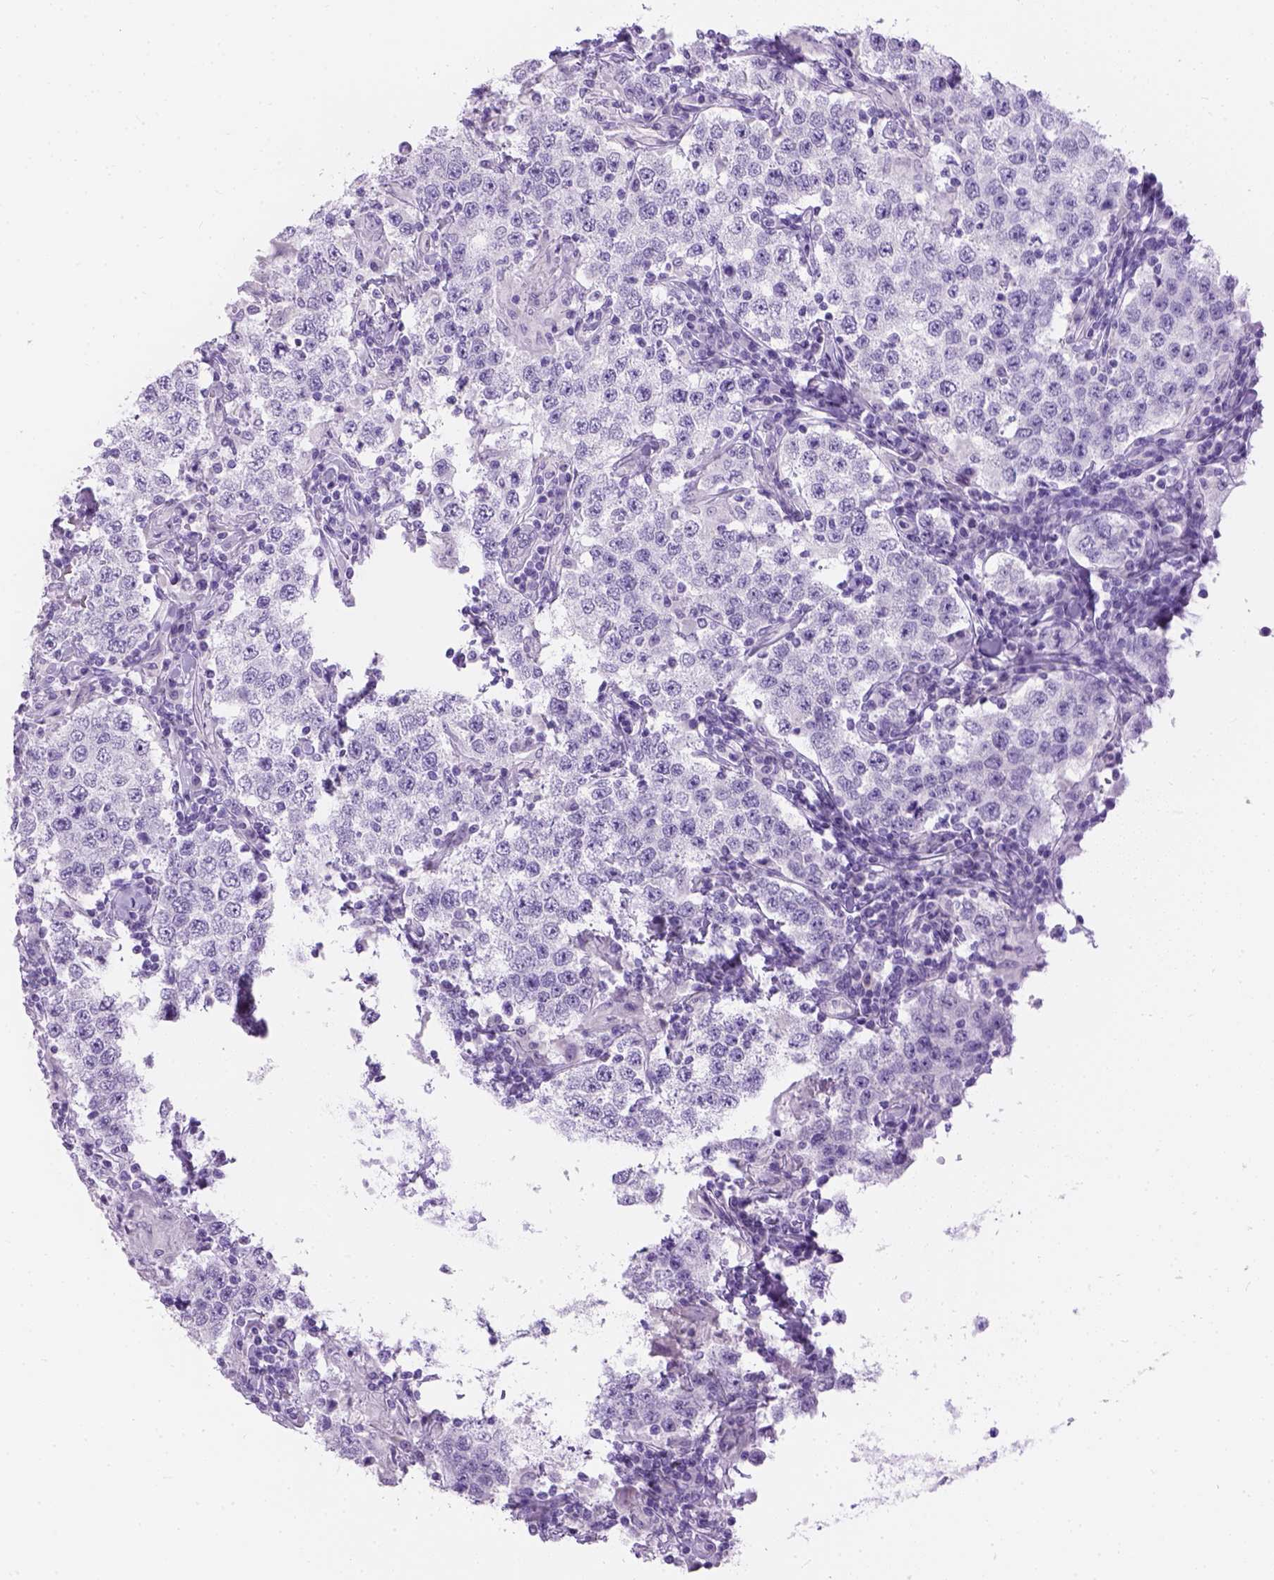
{"staining": {"intensity": "negative", "quantity": "none", "location": "none"}, "tissue": "testis cancer", "cell_type": "Tumor cells", "image_type": "cancer", "snomed": [{"axis": "morphology", "description": "Seminoma, NOS"}, {"axis": "morphology", "description": "Carcinoma, Embryonal, NOS"}, {"axis": "topography", "description": "Testis"}], "caption": "Human testis cancer stained for a protein using immunohistochemistry (IHC) reveals no staining in tumor cells.", "gene": "TMEM38A", "patient": {"sex": "male", "age": 41}}